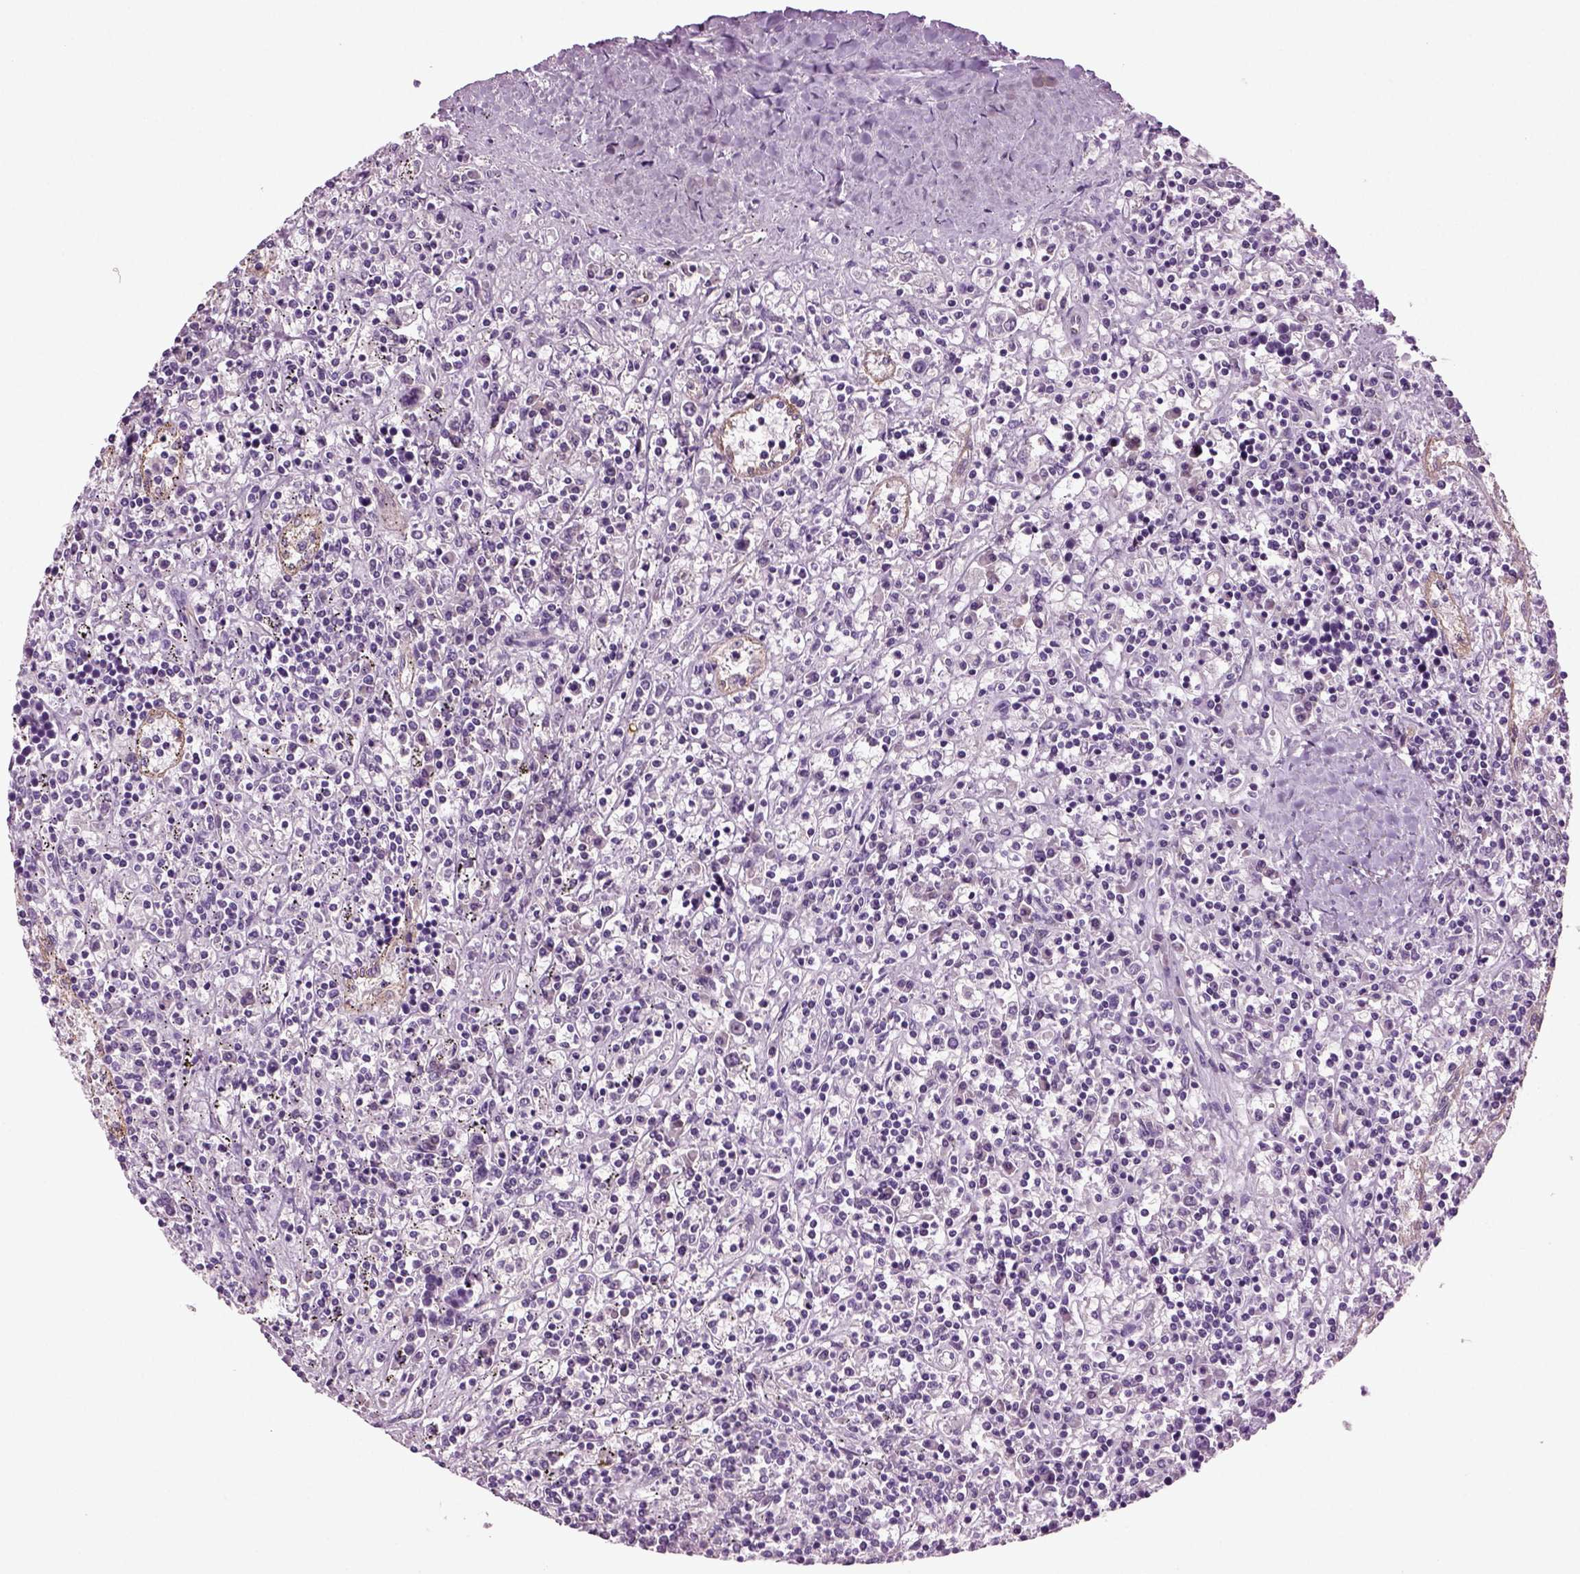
{"staining": {"intensity": "negative", "quantity": "none", "location": "none"}, "tissue": "lymphoma", "cell_type": "Tumor cells", "image_type": "cancer", "snomed": [{"axis": "morphology", "description": "Malignant lymphoma, non-Hodgkin's type, Low grade"}, {"axis": "topography", "description": "Spleen"}], "caption": "Immunohistochemistry of lymphoma reveals no positivity in tumor cells. (DAB IHC with hematoxylin counter stain).", "gene": "COL9A2", "patient": {"sex": "male", "age": 62}}